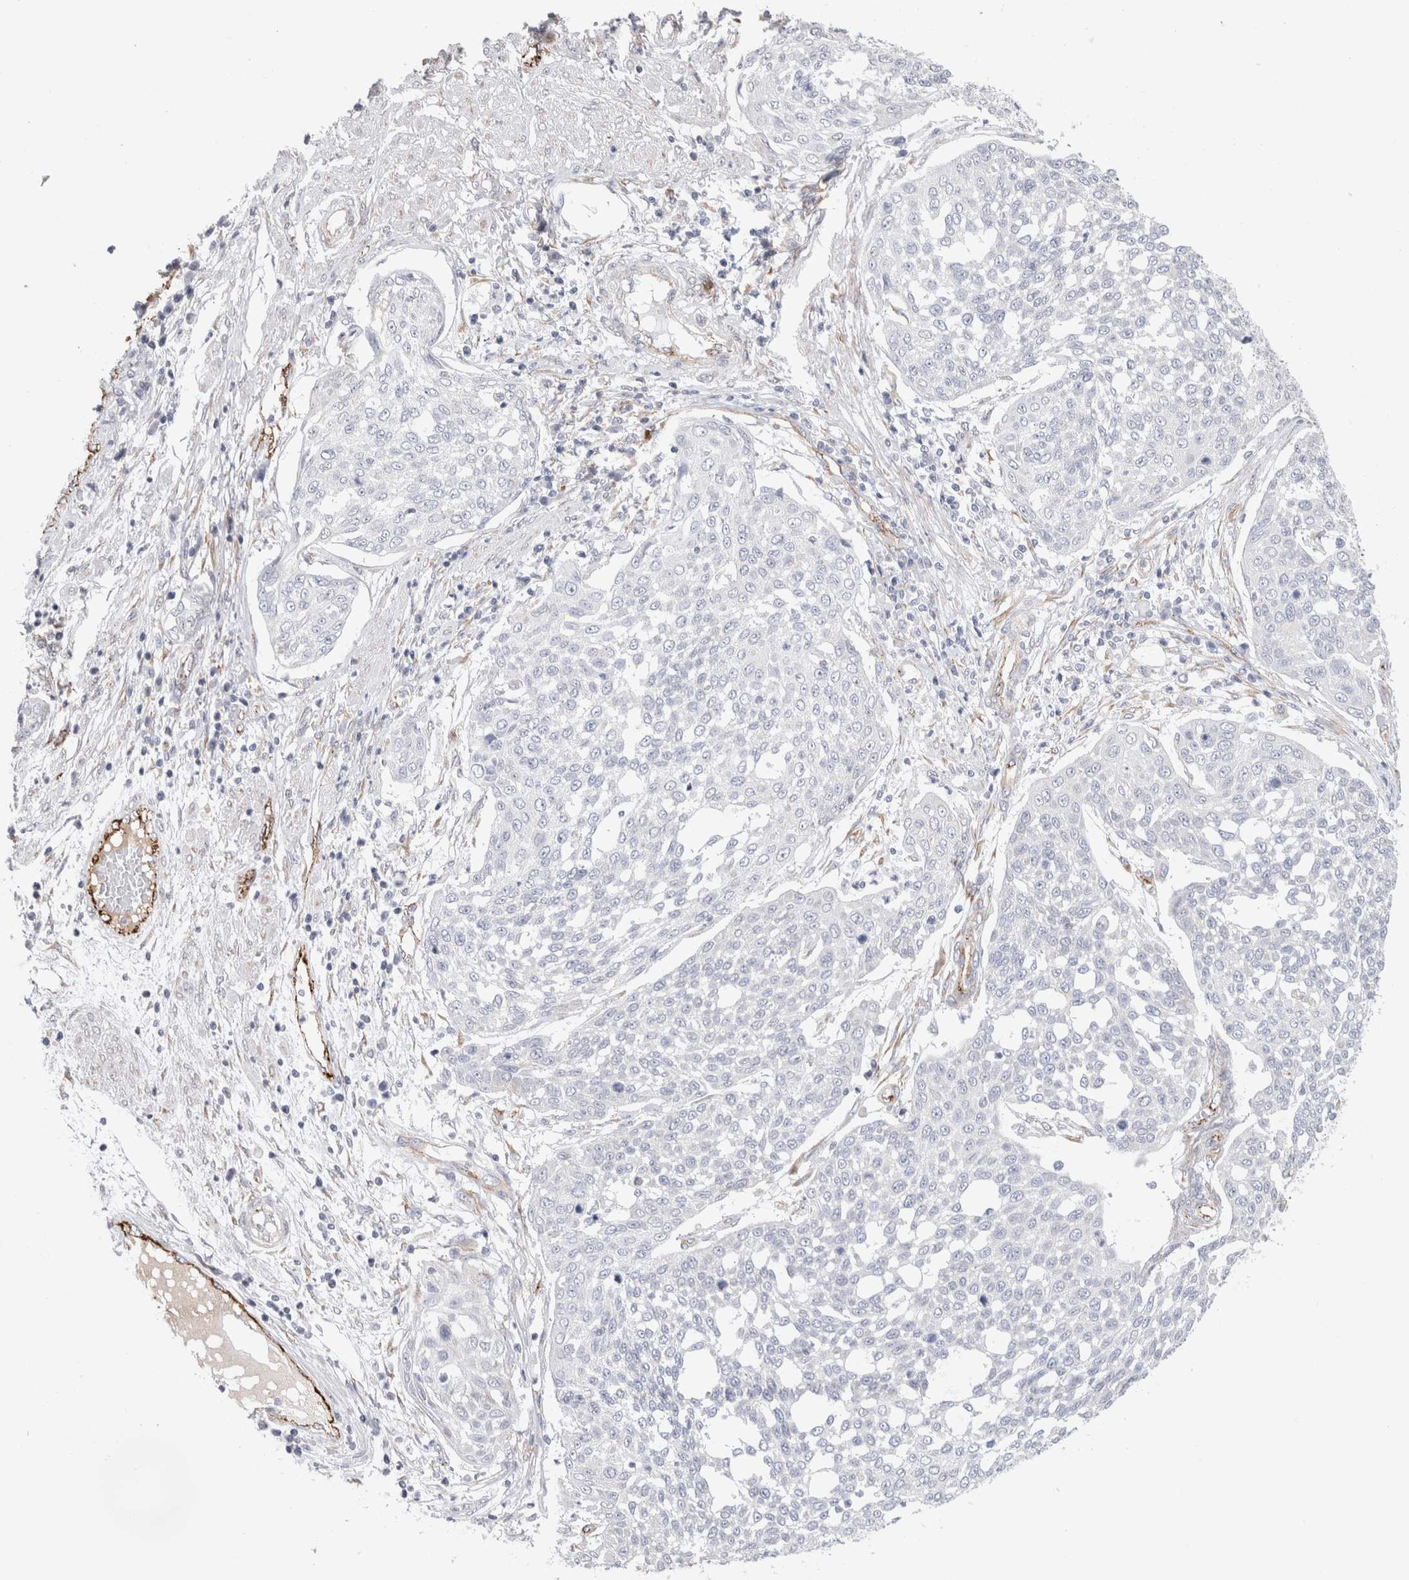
{"staining": {"intensity": "negative", "quantity": "none", "location": "none"}, "tissue": "cervical cancer", "cell_type": "Tumor cells", "image_type": "cancer", "snomed": [{"axis": "morphology", "description": "Squamous cell carcinoma, NOS"}, {"axis": "topography", "description": "Cervix"}], "caption": "Immunohistochemical staining of cervical cancer reveals no significant expression in tumor cells.", "gene": "CNPY4", "patient": {"sex": "female", "age": 34}}